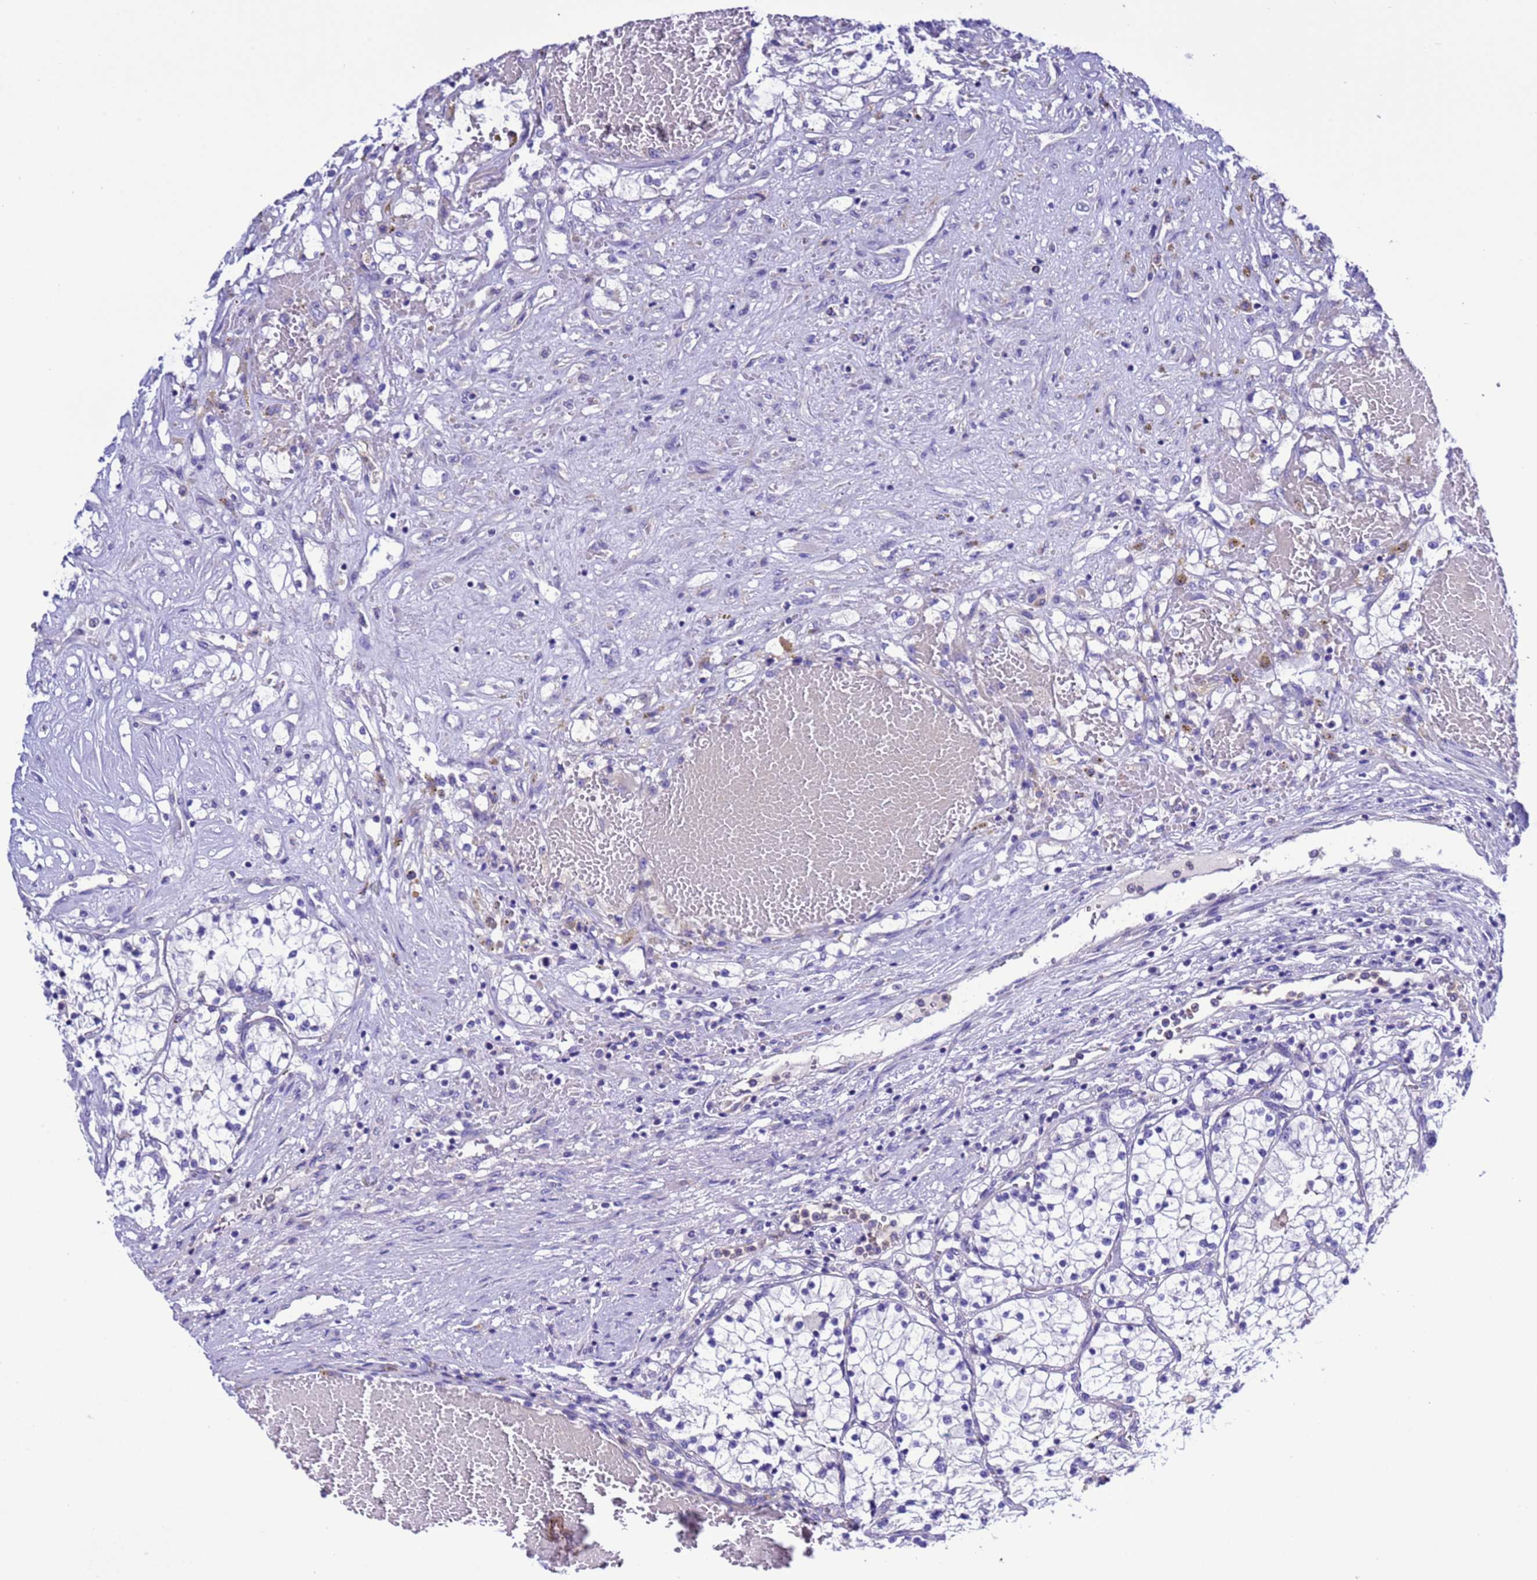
{"staining": {"intensity": "negative", "quantity": "none", "location": "none"}, "tissue": "renal cancer", "cell_type": "Tumor cells", "image_type": "cancer", "snomed": [{"axis": "morphology", "description": "Normal tissue, NOS"}, {"axis": "morphology", "description": "Adenocarcinoma, NOS"}, {"axis": "topography", "description": "Kidney"}], "caption": "This micrograph is of adenocarcinoma (renal) stained with immunohistochemistry to label a protein in brown with the nuclei are counter-stained blue. There is no expression in tumor cells. (Stains: DAB immunohistochemistry (IHC) with hematoxylin counter stain, Microscopy: brightfield microscopy at high magnification).", "gene": "KICS2", "patient": {"sex": "male", "age": 68}}